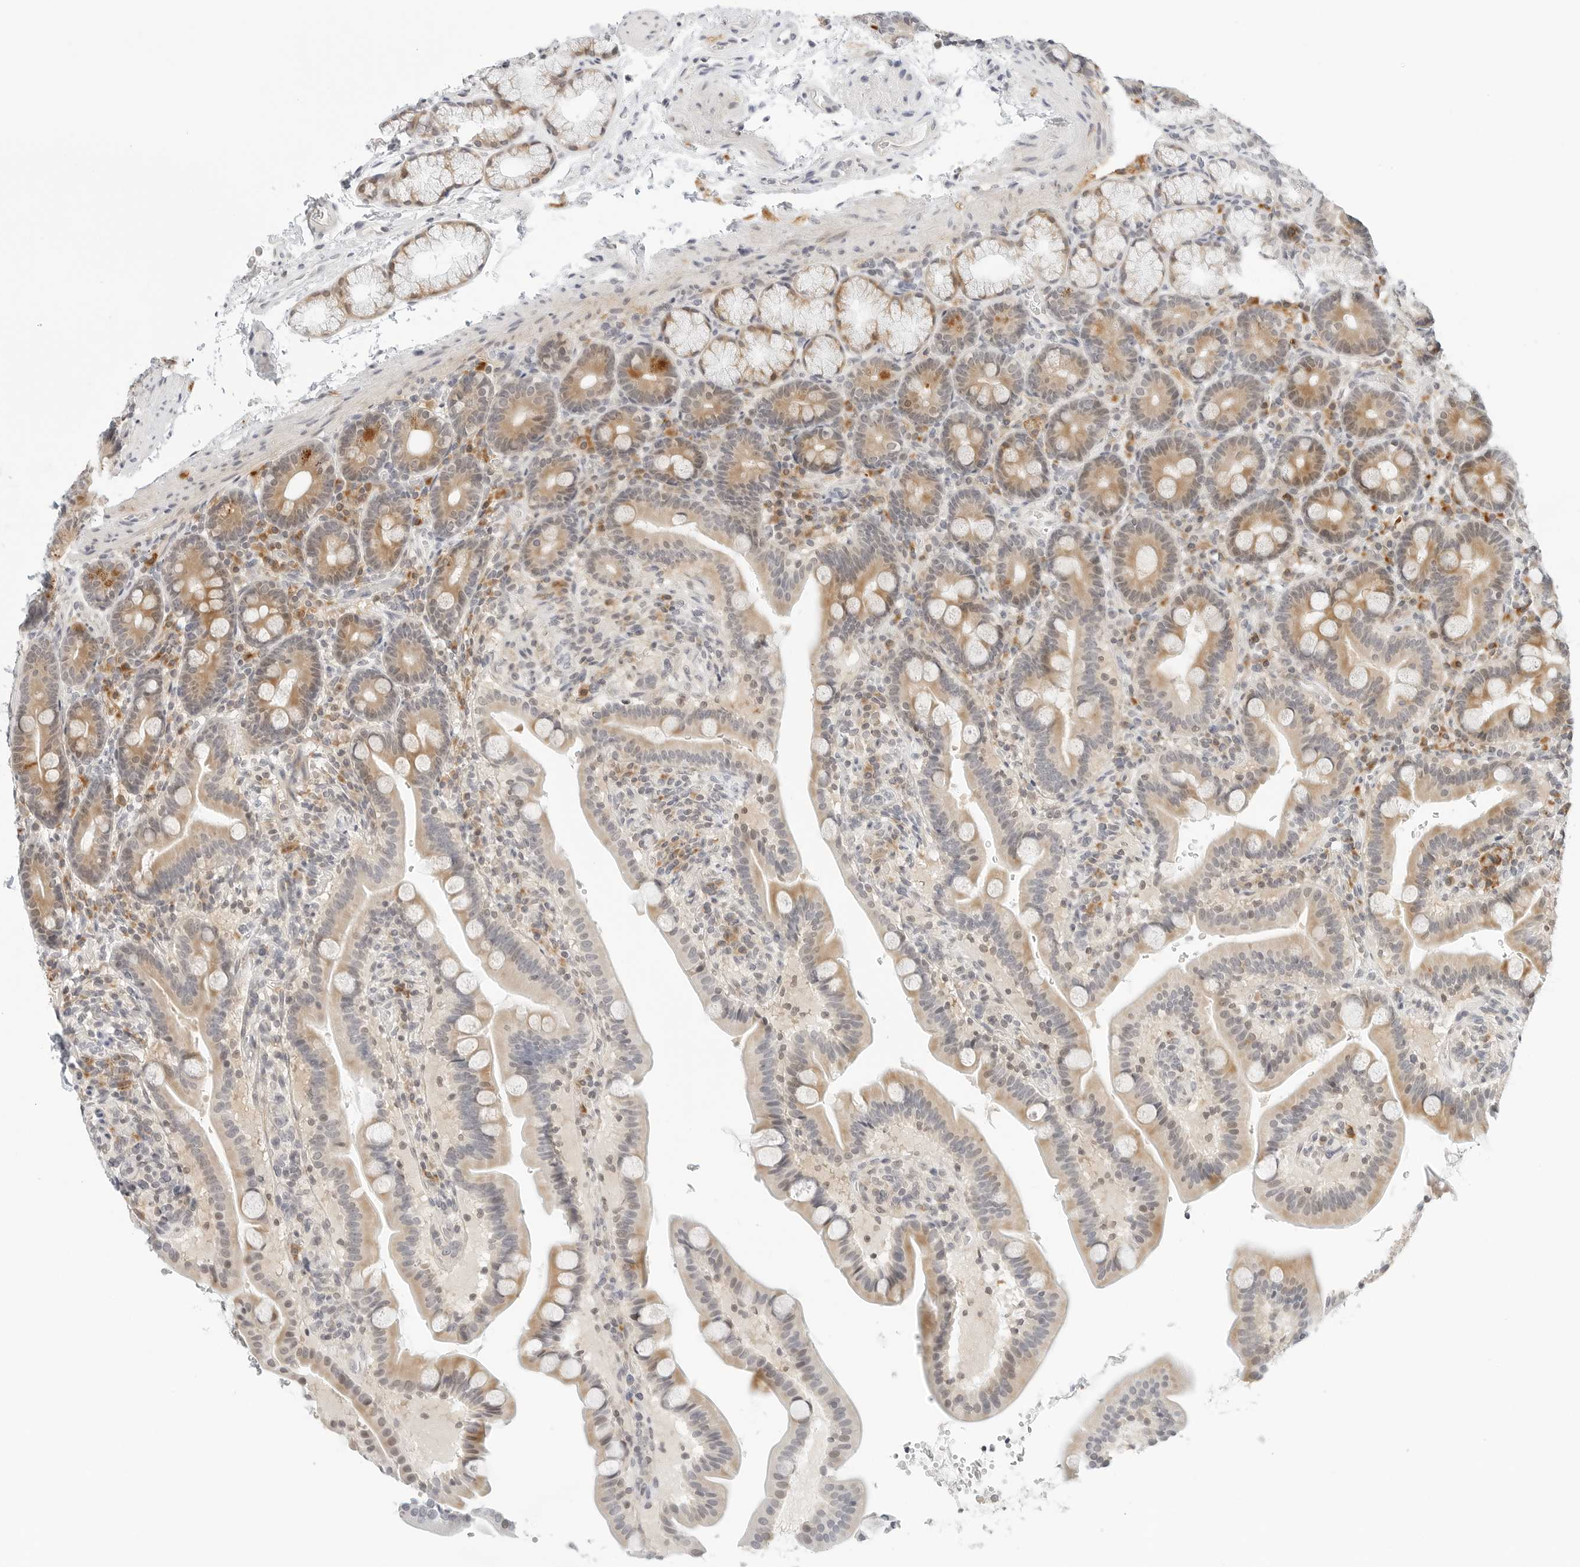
{"staining": {"intensity": "moderate", "quantity": "25%-75%", "location": "cytoplasmic/membranous"}, "tissue": "duodenum", "cell_type": "Glandular cells", "image_type": "normal", "snomed": [{"axis": "morphology", "description": "Normal tissue, NOS"}, {"axis": "topography", "description": "Duodenum"}], "caption": "Brown immunohistochemical staining in benign duodenum displays moderate cytoplasmic/membranous positivity in approximately 25%-75% of glandular cells.", "gene": "PARP10", "patient": {"sex": "male", "age": 54}}